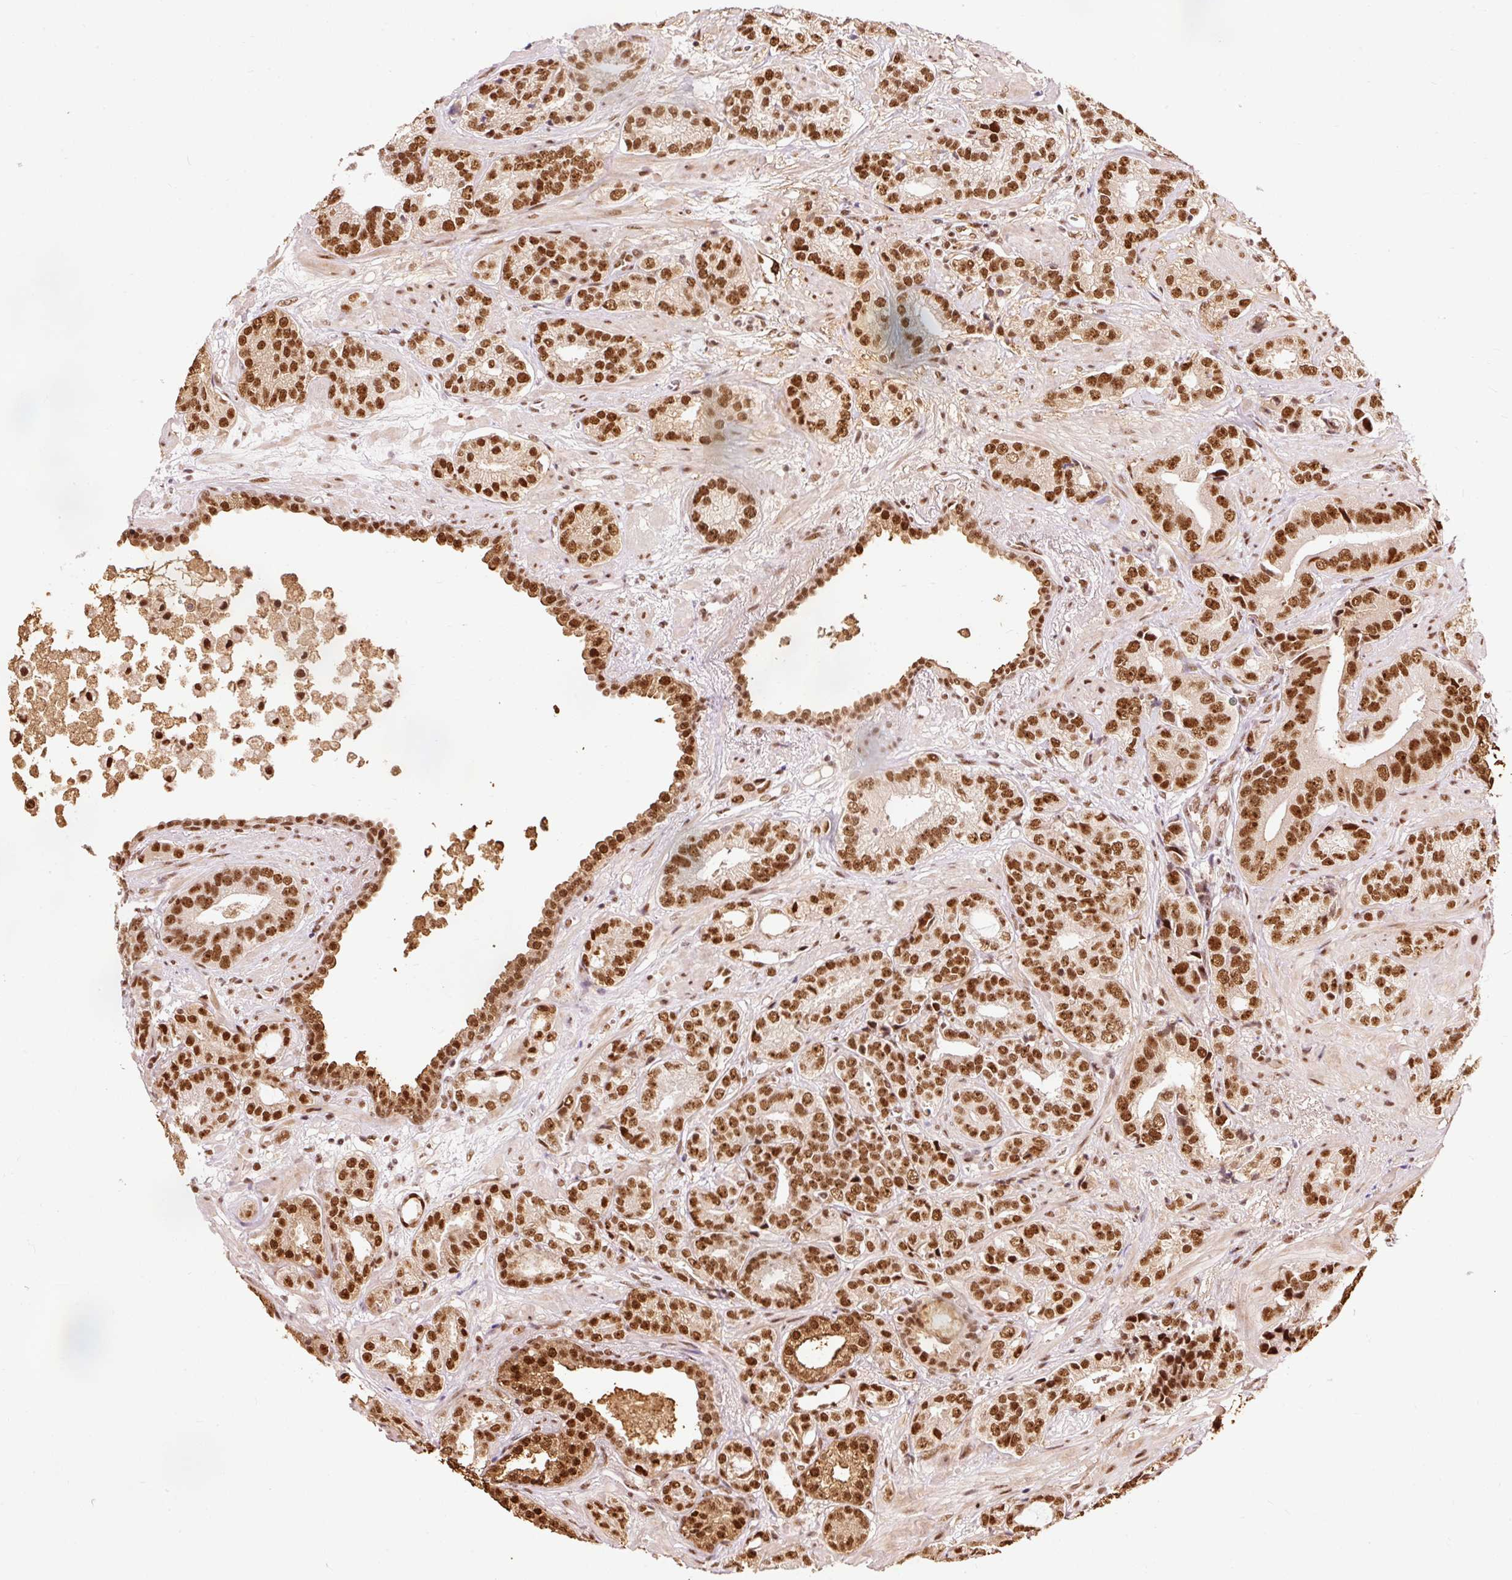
{"staining": {"intensity": "strong", "quantity": ">75%", "location": "nuclear"}, "tissue": "prostate cancer", "cell_type": "Tumor cells", "image_type": "cancer", "snomed": [{"axis": "morphology", "description": "Adenocarcinoma, High grade"}, {"axis": "topography", "description": "Prostate"}], "caption": "A high amount of strong nuclear staining is present in about >75% of tumor cells in prostate cancer (adenocarcinoma (high-grade)) tissue.", "gene": "ZBTB44", "patient": {"sex": "male", "age": 71}}